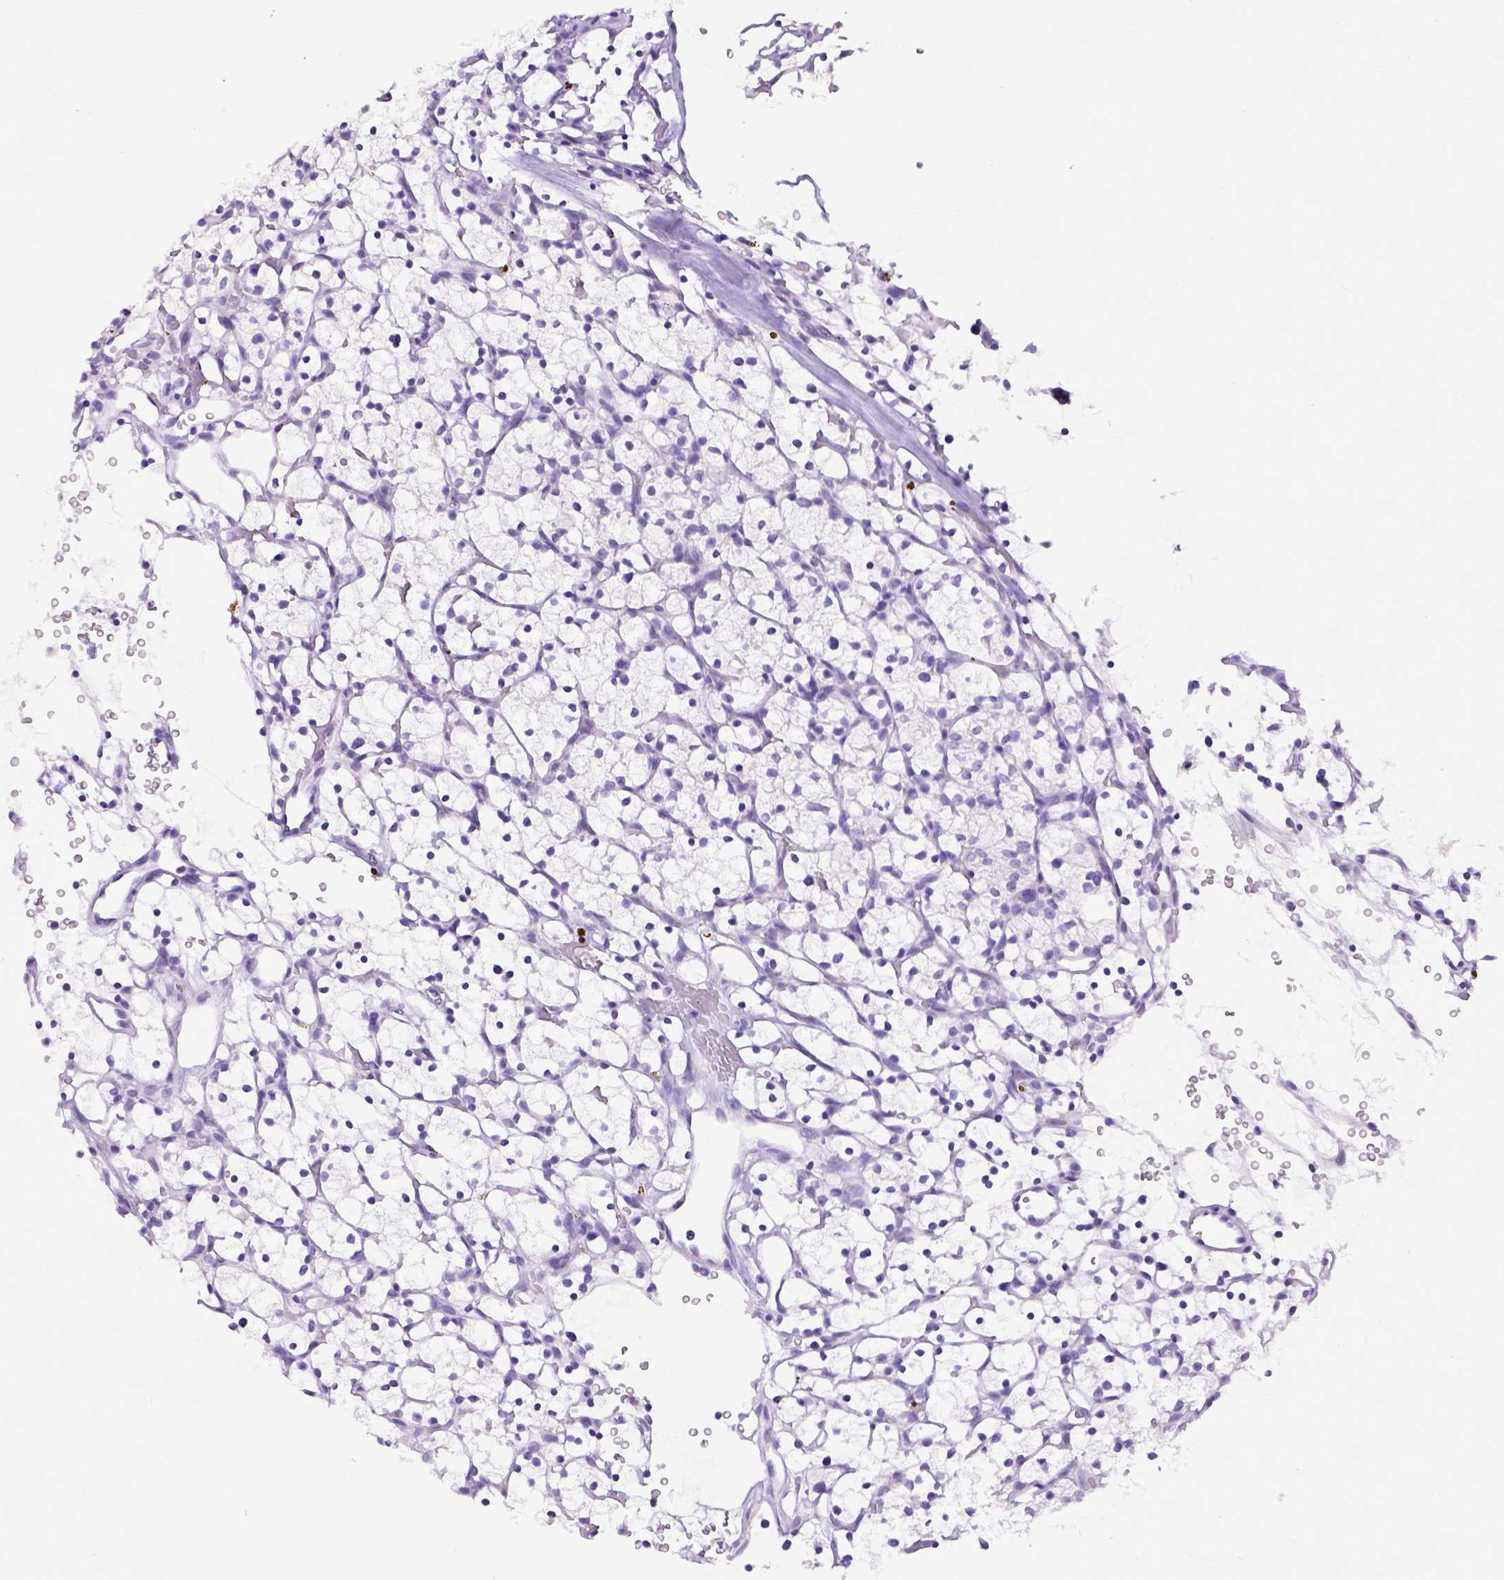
{"staining": {"intensity": "negative", "quantity": "none", "location": "none"}, "tissue": "renal cancer", "cell_type": "Tumor cells", "image_type": "cancer", "snomed": [{"axis": "morphology", "description": "Adenocarcinoma, NOS"}, {"axis": "topography", "description": "Kidney"}], "caption": "Immunohistochemistry (IHC) of renal cancer (adenocarcinoma) displays no staining in tumor cells.", "gene": "ESR1", "patient": {"sex": "female", "age": 64}}